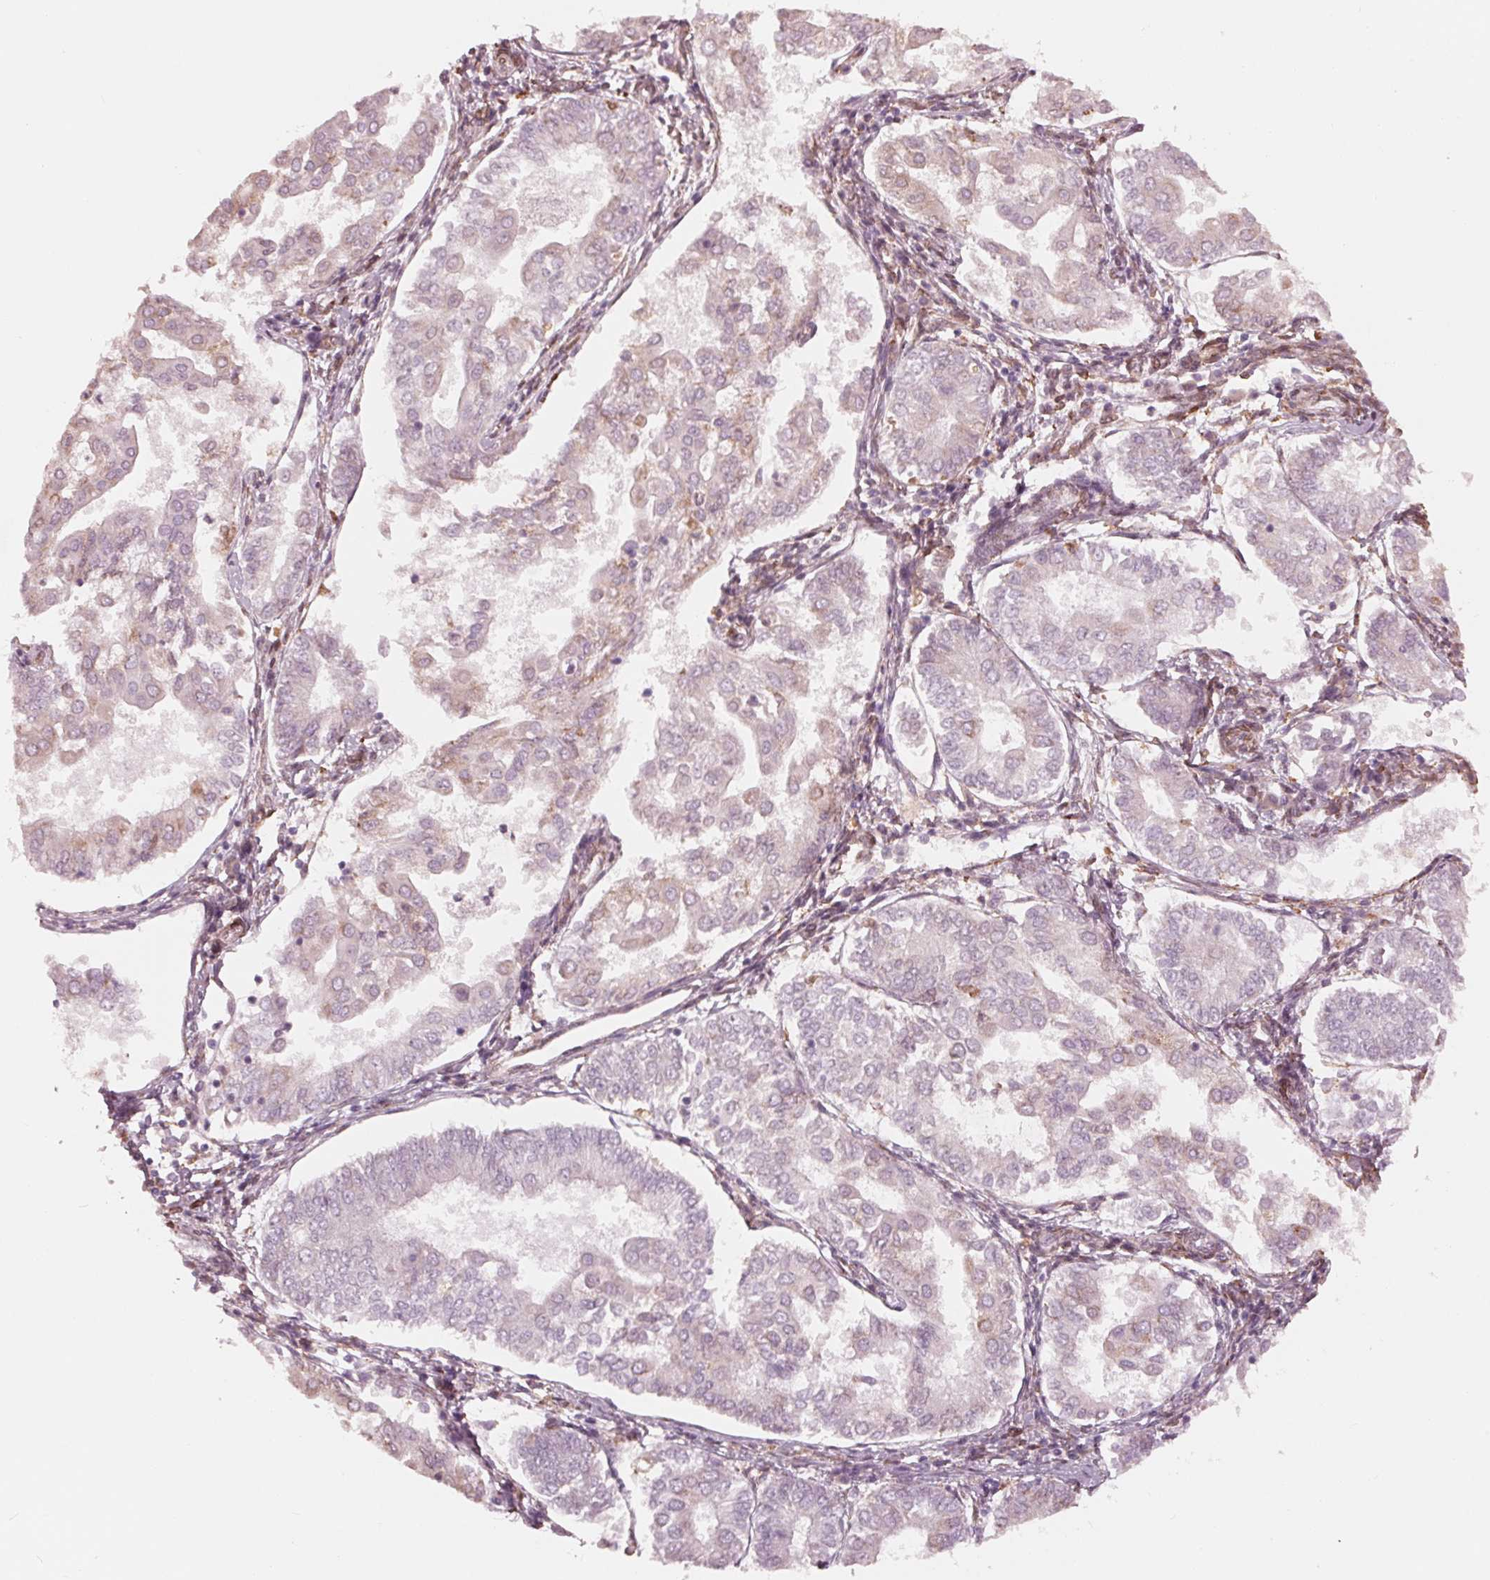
{"staining": {"intensity": "negative", "quantity": "none", "location": "none"}, "tissue": "endometrial cancer", "cell_type": "Tumor cells", "image_type": "cancer", "snomed": [{"axis": "morphology", "description": "Adenocarcinoma, NOS"}, {"axis": "topography", "description": "Endometrium"}], "caption": "This image is of endometrial adenocarcinoma stained with immunohistochemistry (IHC) to label a protein in brown with the nuclei are counter-stained blue. There is no expression in tumor cells.", "gene": "IKBIP", "patient": {"sex": "female", "age": 68}}